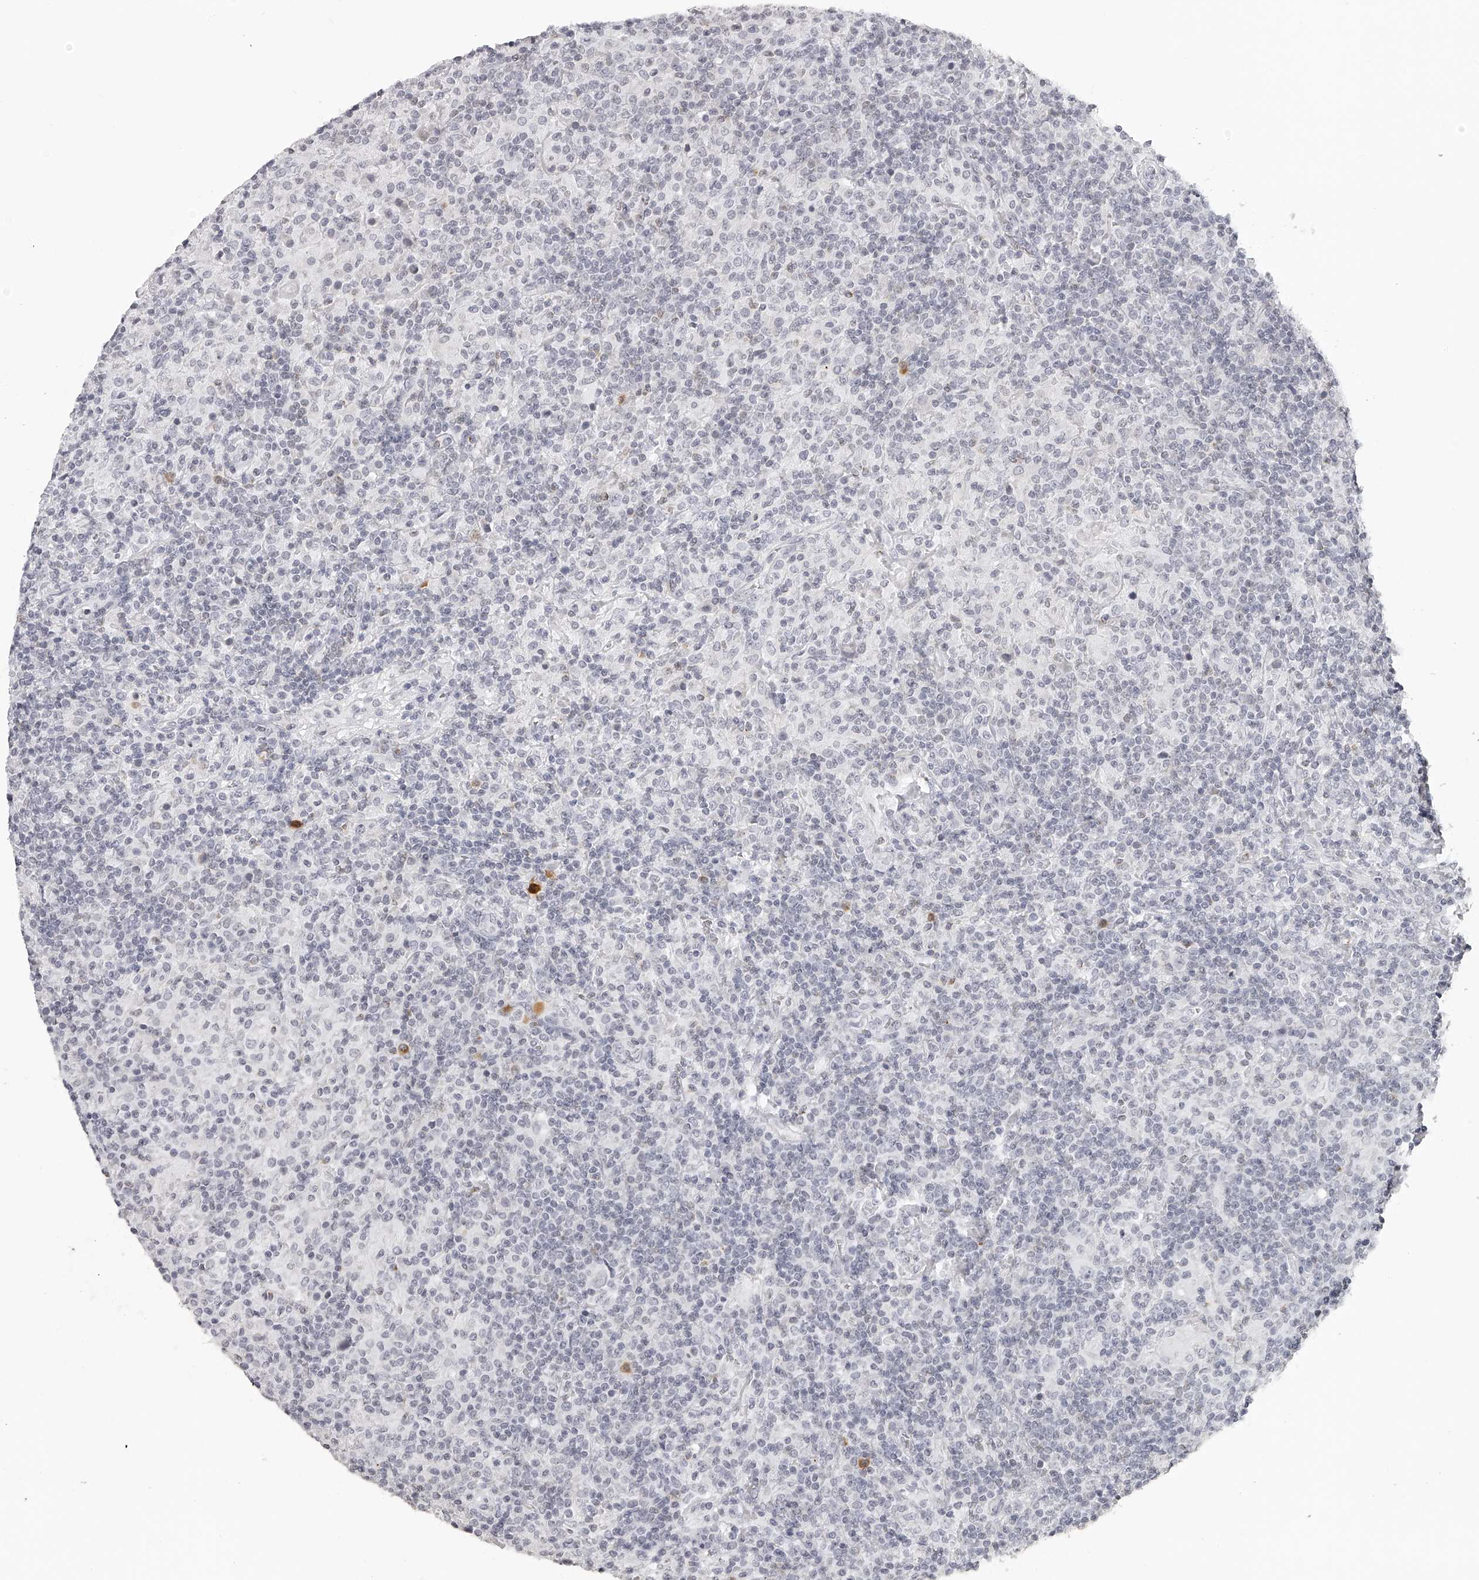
{"staining": {"intensity": "negative", "quantity": "none", "location": "none"}, "tissue": "lymphoma", "cell_type": "Tumor cells", "image_type": "cancer", "snomed": [{"axis": "morphology", "description": "Hodgkin's disease, NOS"}, {"axis": "topography", "description": "Lymph node"}], "caption": "Immunohistochemistry (IHC) micrograph of neoplastic tissue: lymphoma stained with DAB reveals no significant protein expression in tumor cells. (Stains: DAB immunohistochemistry (IHC) with hematoxylin counter stain, Microscopy: brightfield microscopy at high magnification).", "gene": "SEC11C", "patient": {"sex": "male", "age": 70}}